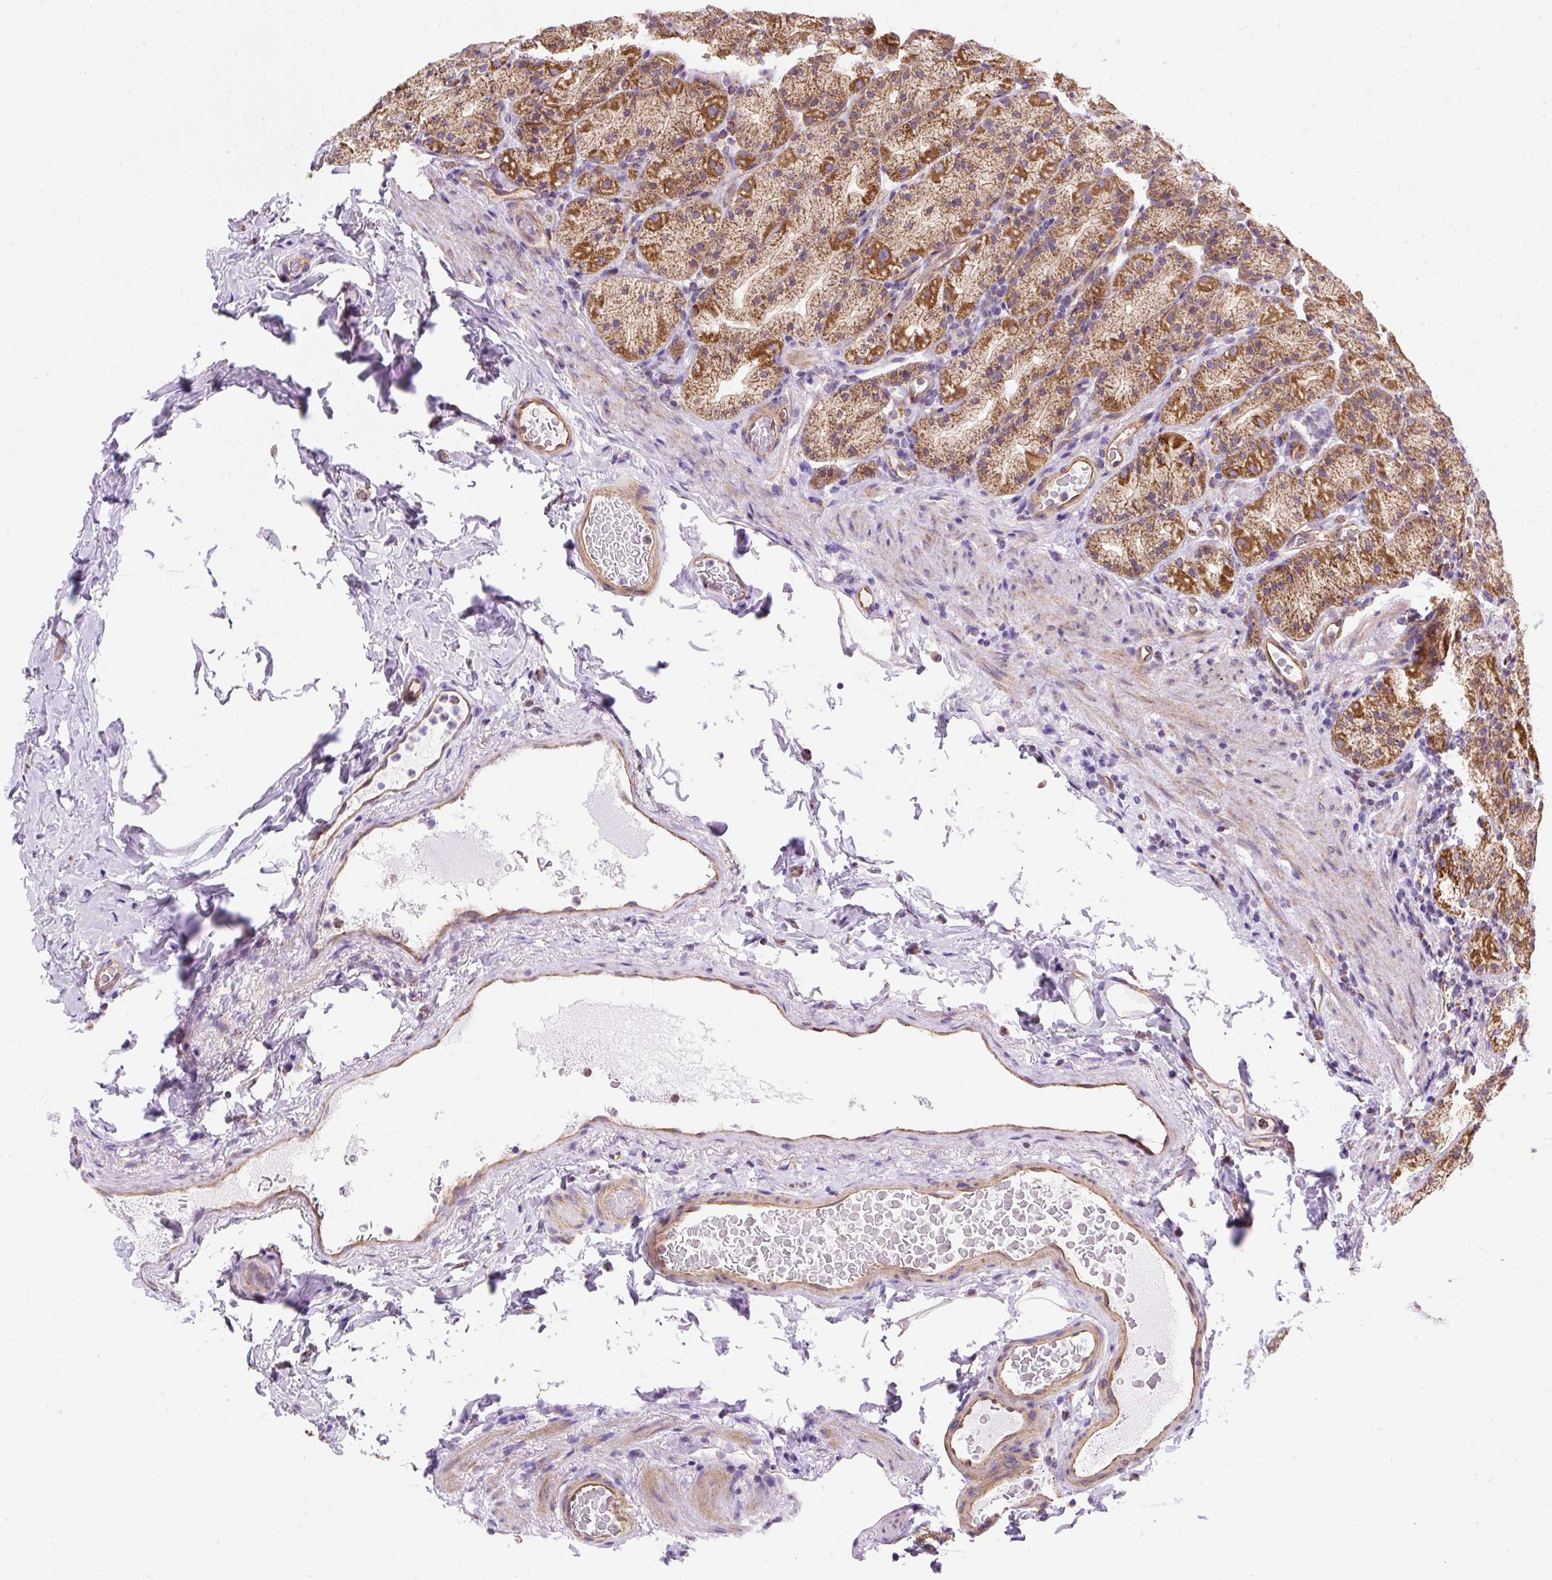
{"staining": {"intensity": "moderate", "quantity": ">75%", "location": "cytoplasmic/membranous"}, "tissue": "stomach", "cell_type": "Glandular cells", "image_type": "normal", "snomed": [{"axis": "morphology", "description": "Normal tissue, NOS"}, {"axis": "topography", "description": "Stomach, upper"}, {"axis": "topography", "description": "Stomach"}], "caption": "Immunohistochemistry (DAB) staining of unremarkable human stomach displays moderate cytoplasmic/membranous protein positivity in about >75% of glandular cells.", "gene": "CEP290", "patient": {"sex": "male", "age": 68}}